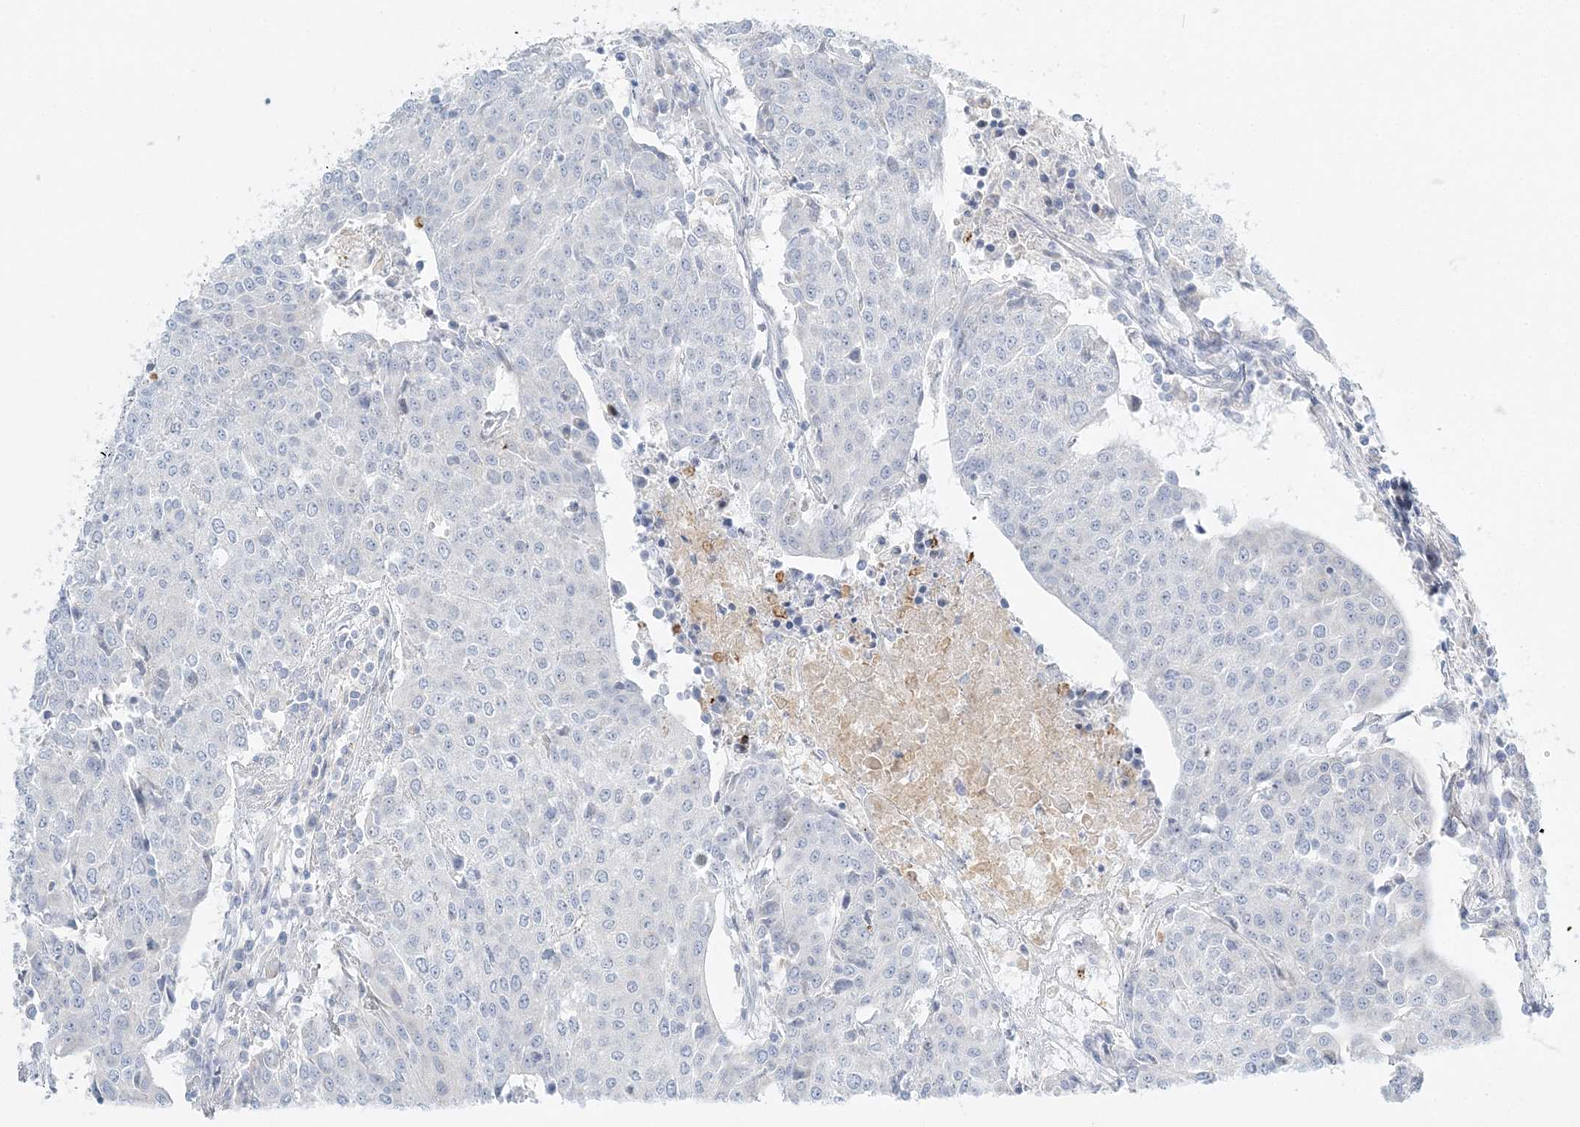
{"staining": {"intensity": "negative", "quantity": "none", "location": "none"}, "tissue": "urothelial cancer", "cell_type": "Tumor cells", "image_type": "cancer", "snomed": [{"axis": "morphology", "description": "Urothelial carcinoma, High grade"}, {"axis": "topography", "description": "Urinary bladder"}], "caption": "IHC of high-grade urothelial carcinoma reveals no positivity in tumor cells.", "gene": "NAA11", "patient": {"sex": "female", "age": 85}}